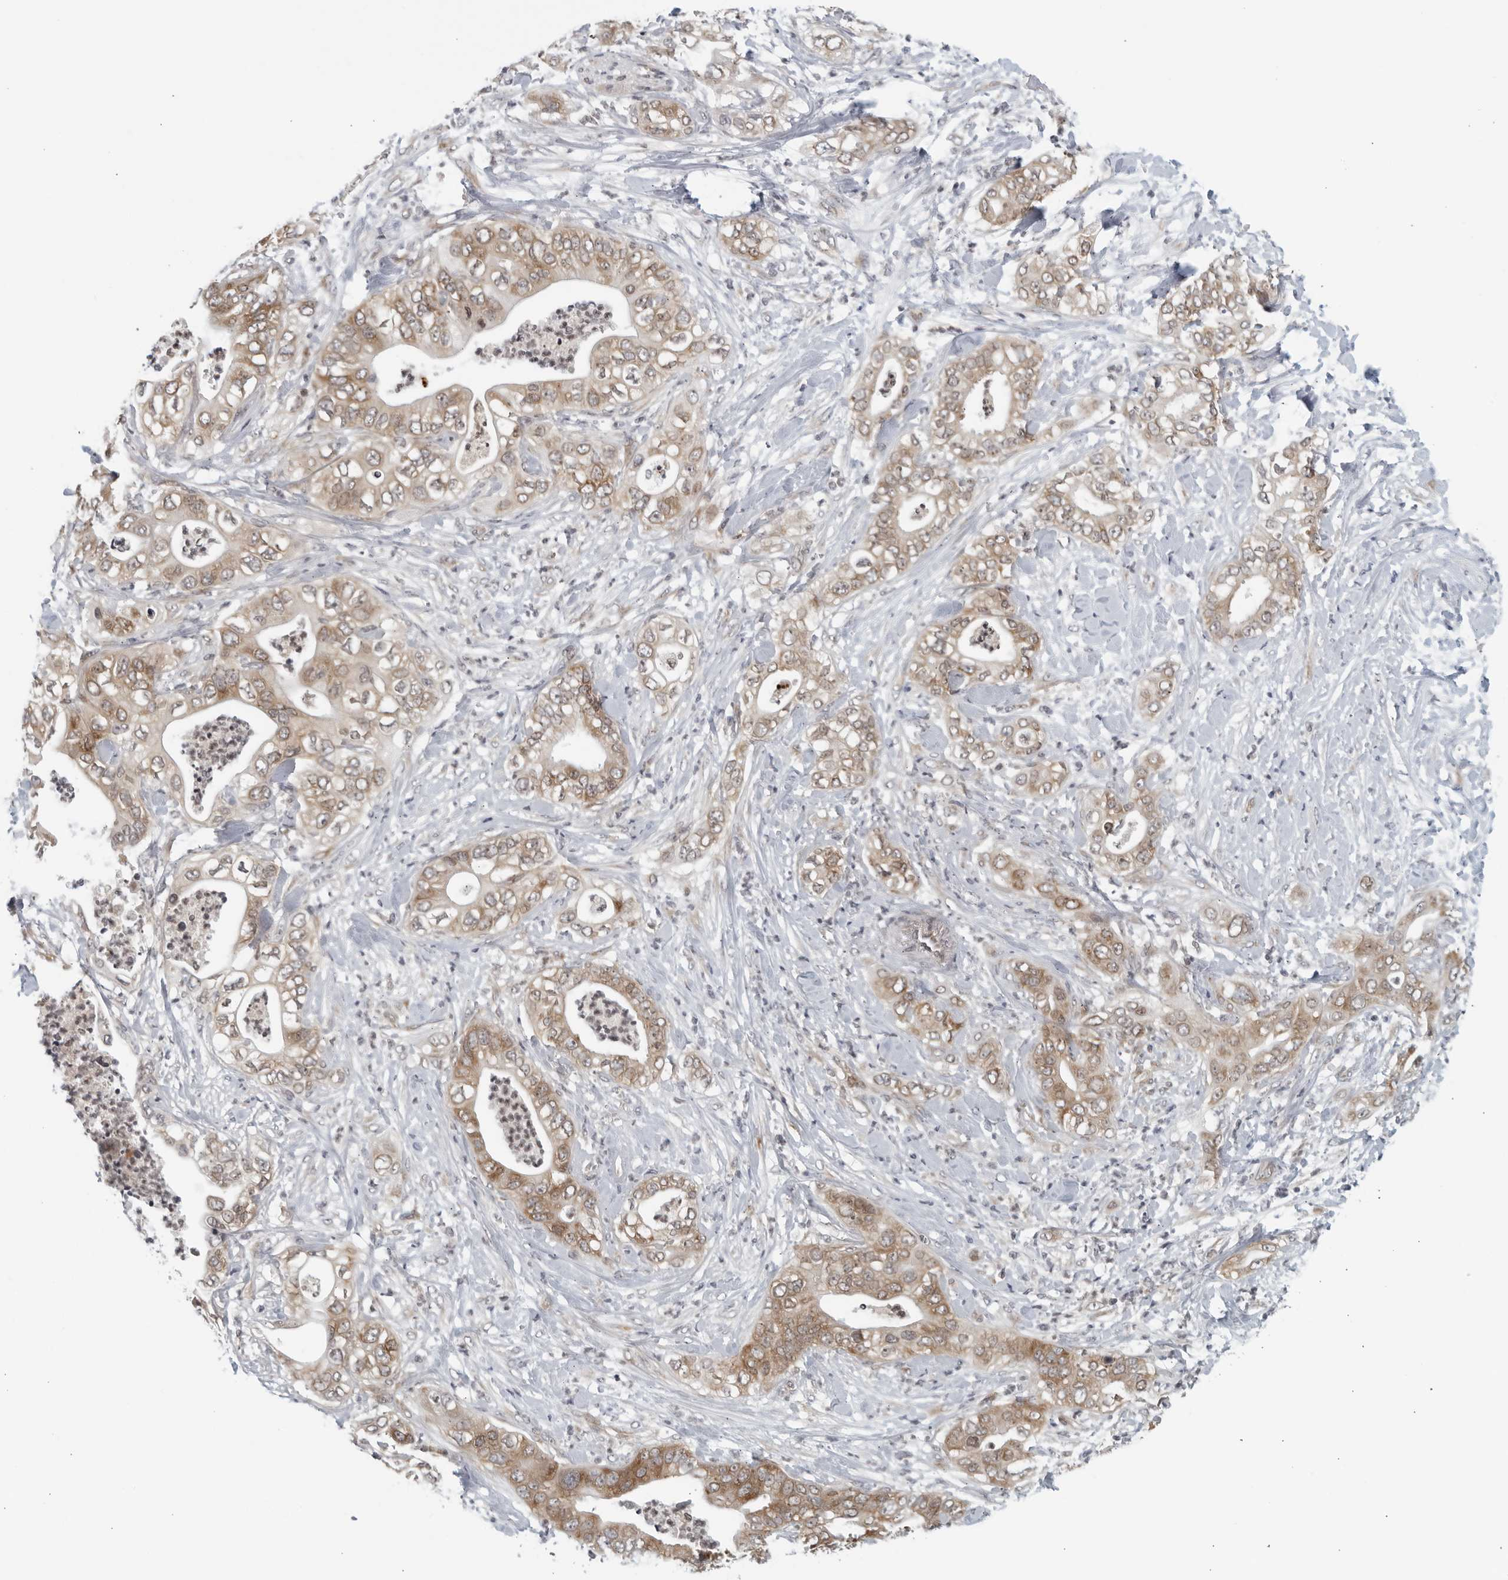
{"staining": {"intensity": "moderate", "quantity": ">75%", "location": "cytoplasmic/membranous"}, "tissue": "pancreatic cancer", "cell_type": "Tumor cells", "image_type": "cancer", "snomed": [{"axis": "morphology", "description": "Adenocarcinoma, NOS"}, {"axis": "topography", "description": "Pancreas"}], "caption": "Adenocarcinoma (pancreatic) tissue reveals moderate cytoplasmic/membranous positivity in about >75% of tumor cells", "gene": "RC3H1", "patient": {"sex": "female", "age": 78}}